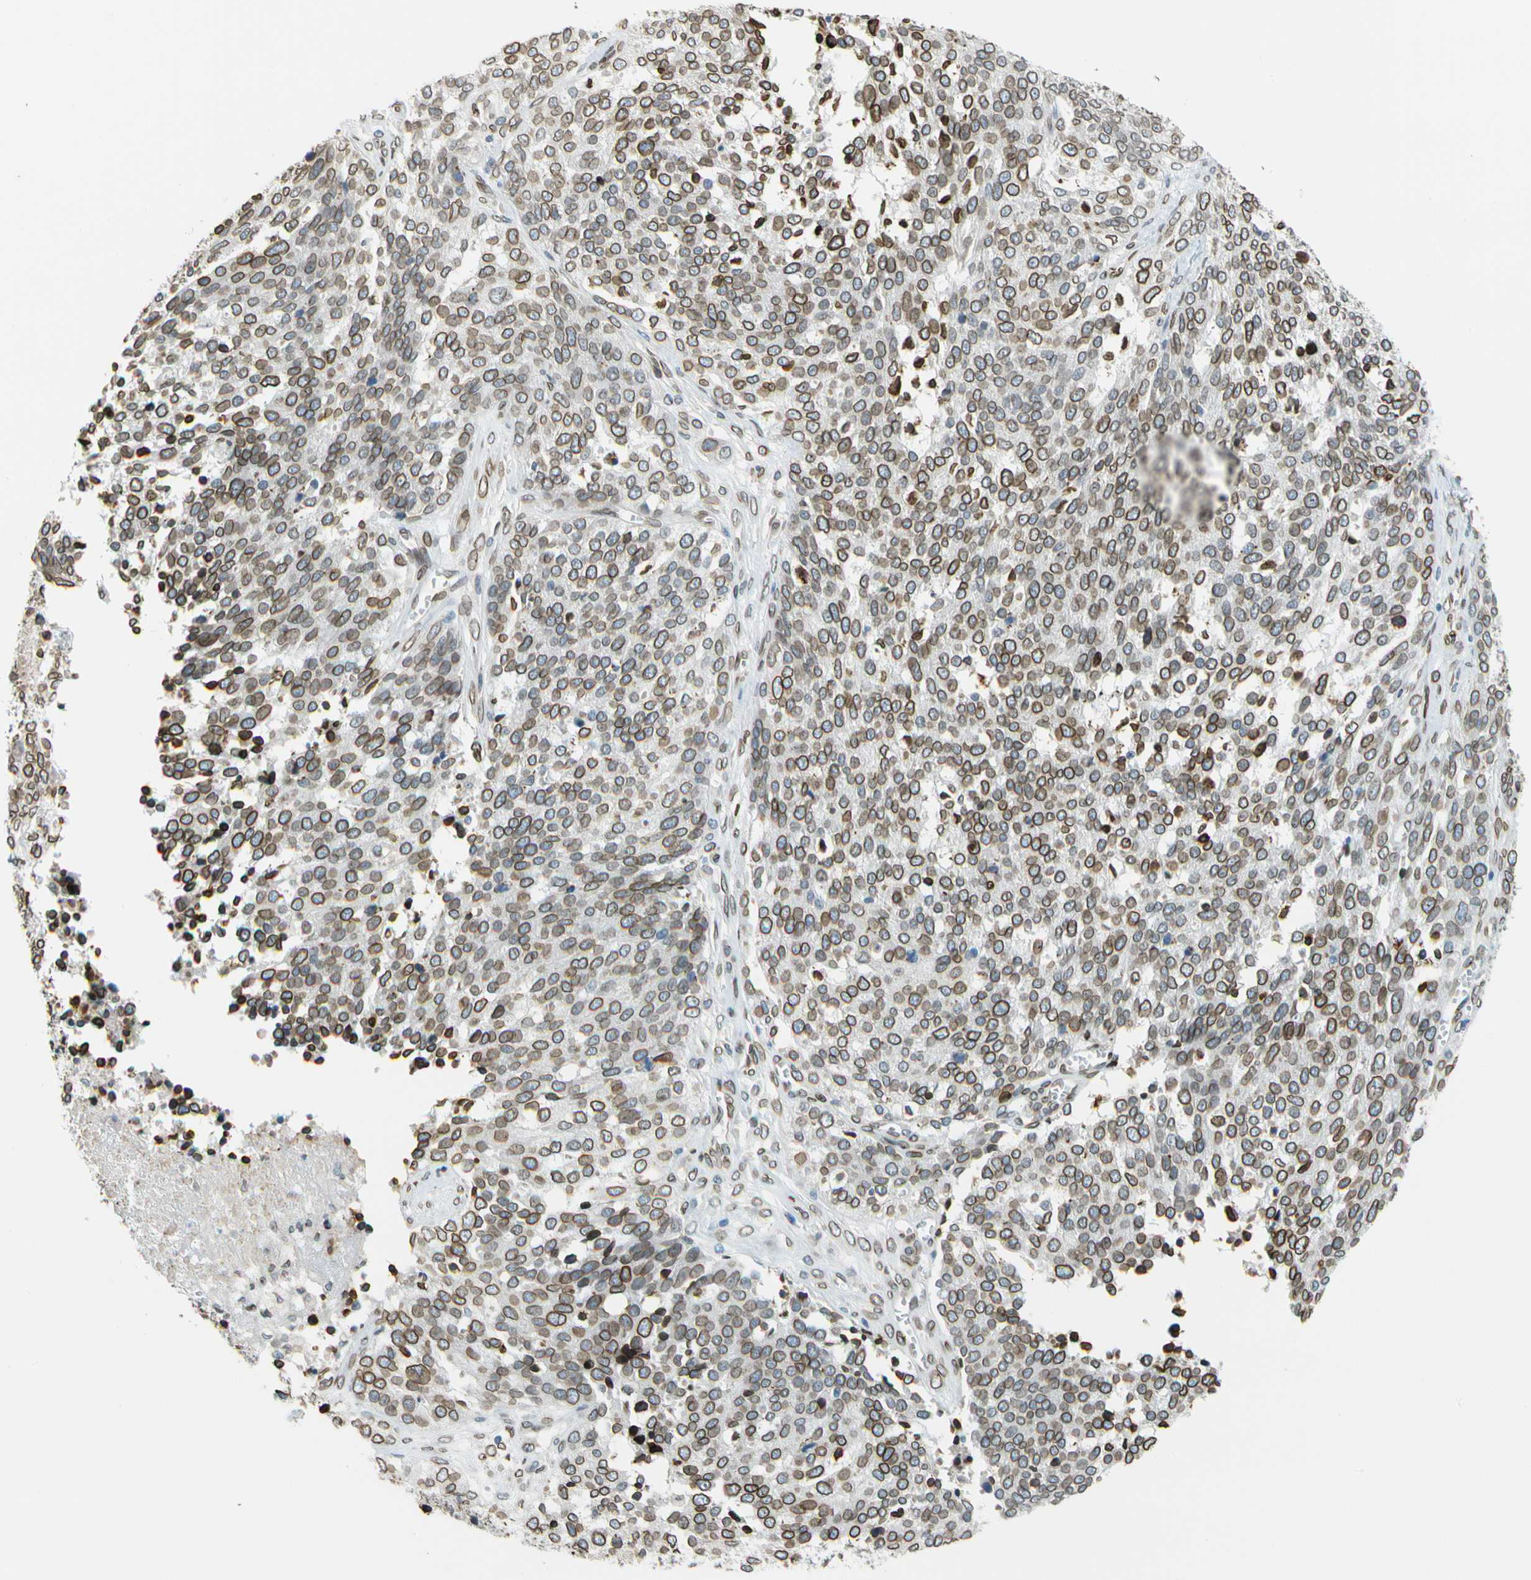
{"staining": {"intensity": "moderate", "quantity": ">75%", "location": "cytoplasmic/membranous,nuclear"}, "tissue": "ovarian cancer", "cell_type": "Tumor cells", "image_type": "cancer", "snomed": [{"axis": "morphology", "description": "Cystadenocarcinoma, serous, NOS"}, {"axis": "topography", "description": "Ovary"}], "caption": "The photomicrograph displays a brown stain indicating the presence of a protein in the cytoplasmic/membranous and nuclear of tumor cells in ovarian serous cystadenocarcinoma.", "gene": "SUN1", "patient": {"sex": "female", "age": 44}}